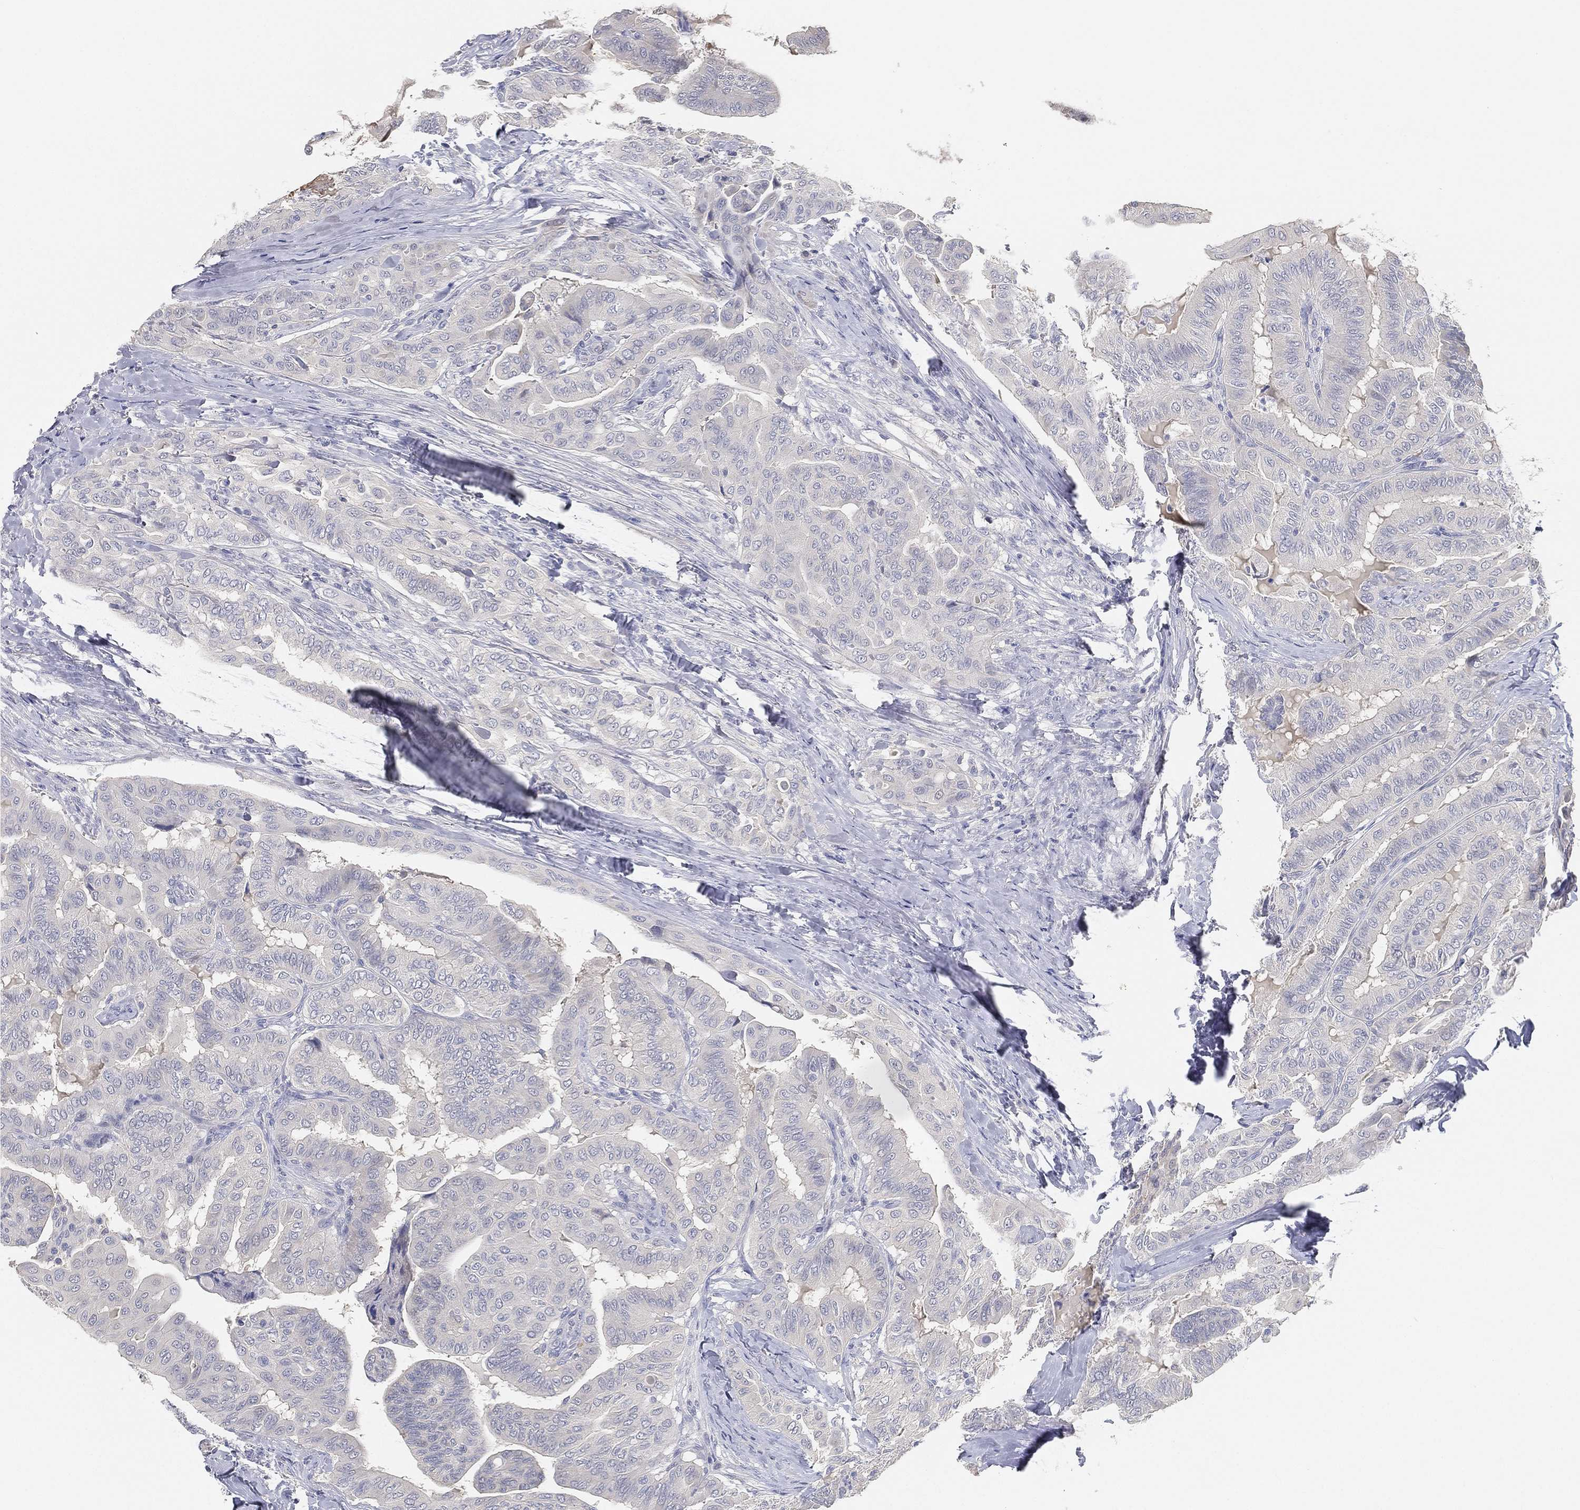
{"staining": {"intensity": "negative", "quantity": "none", "location": "none"}, "tissue": "thyroid cancer", "cell_type": "Tumor cells", "image_type": "cancer", "snomed": [{"axis": "morphology", "description": "Papillary adenocarcinoma, NOS"}, {"axis": "topography", "description": "Thyroid gland"}], "caption": "Tumor cells show no significant protein expression in thyroid cancer (papillary adenocarcinoma).", "gene": "GPR61", "patient": {"sex": "female", "age": 68}}